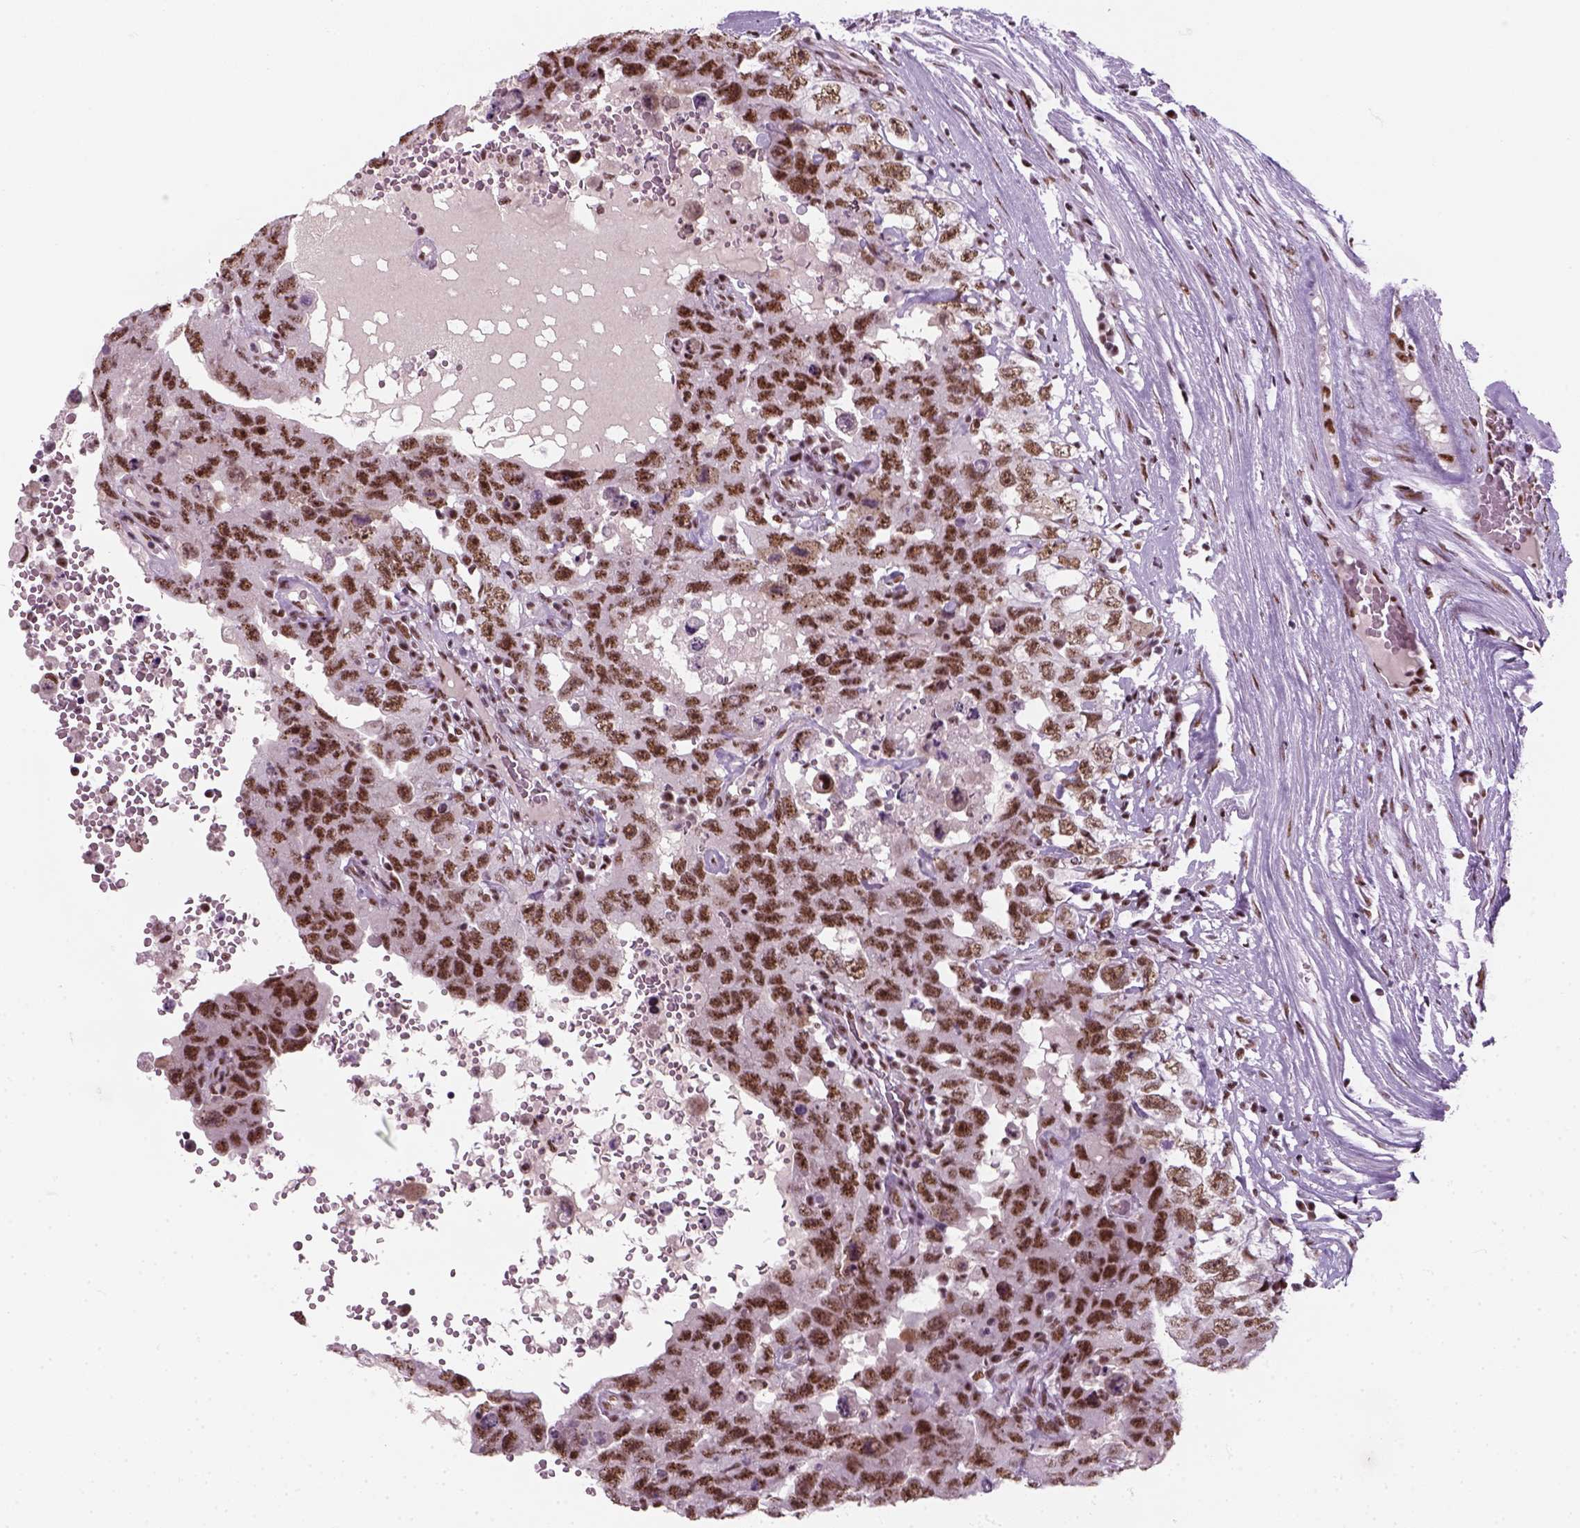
{"staining": {"intensity": "moderate", "quantity": ">75%", "location": "nuclear"}, "tissue": "testis cancer", "cell_type": "Tumor cells", "image_type": "cancer", "snomed": [{"axis": "morphology", "description": "Carcinoma, Embryonal, NOS"}, {"axis": "topography", "description": "Testis"}], "caption": "Moderate nuclear expression is appreciated in approximately >75% of tumor cells in embryonal carcinoma (testis).", "gene": "GTF2F1", "patient": {"sex": "male", "age": 26}}